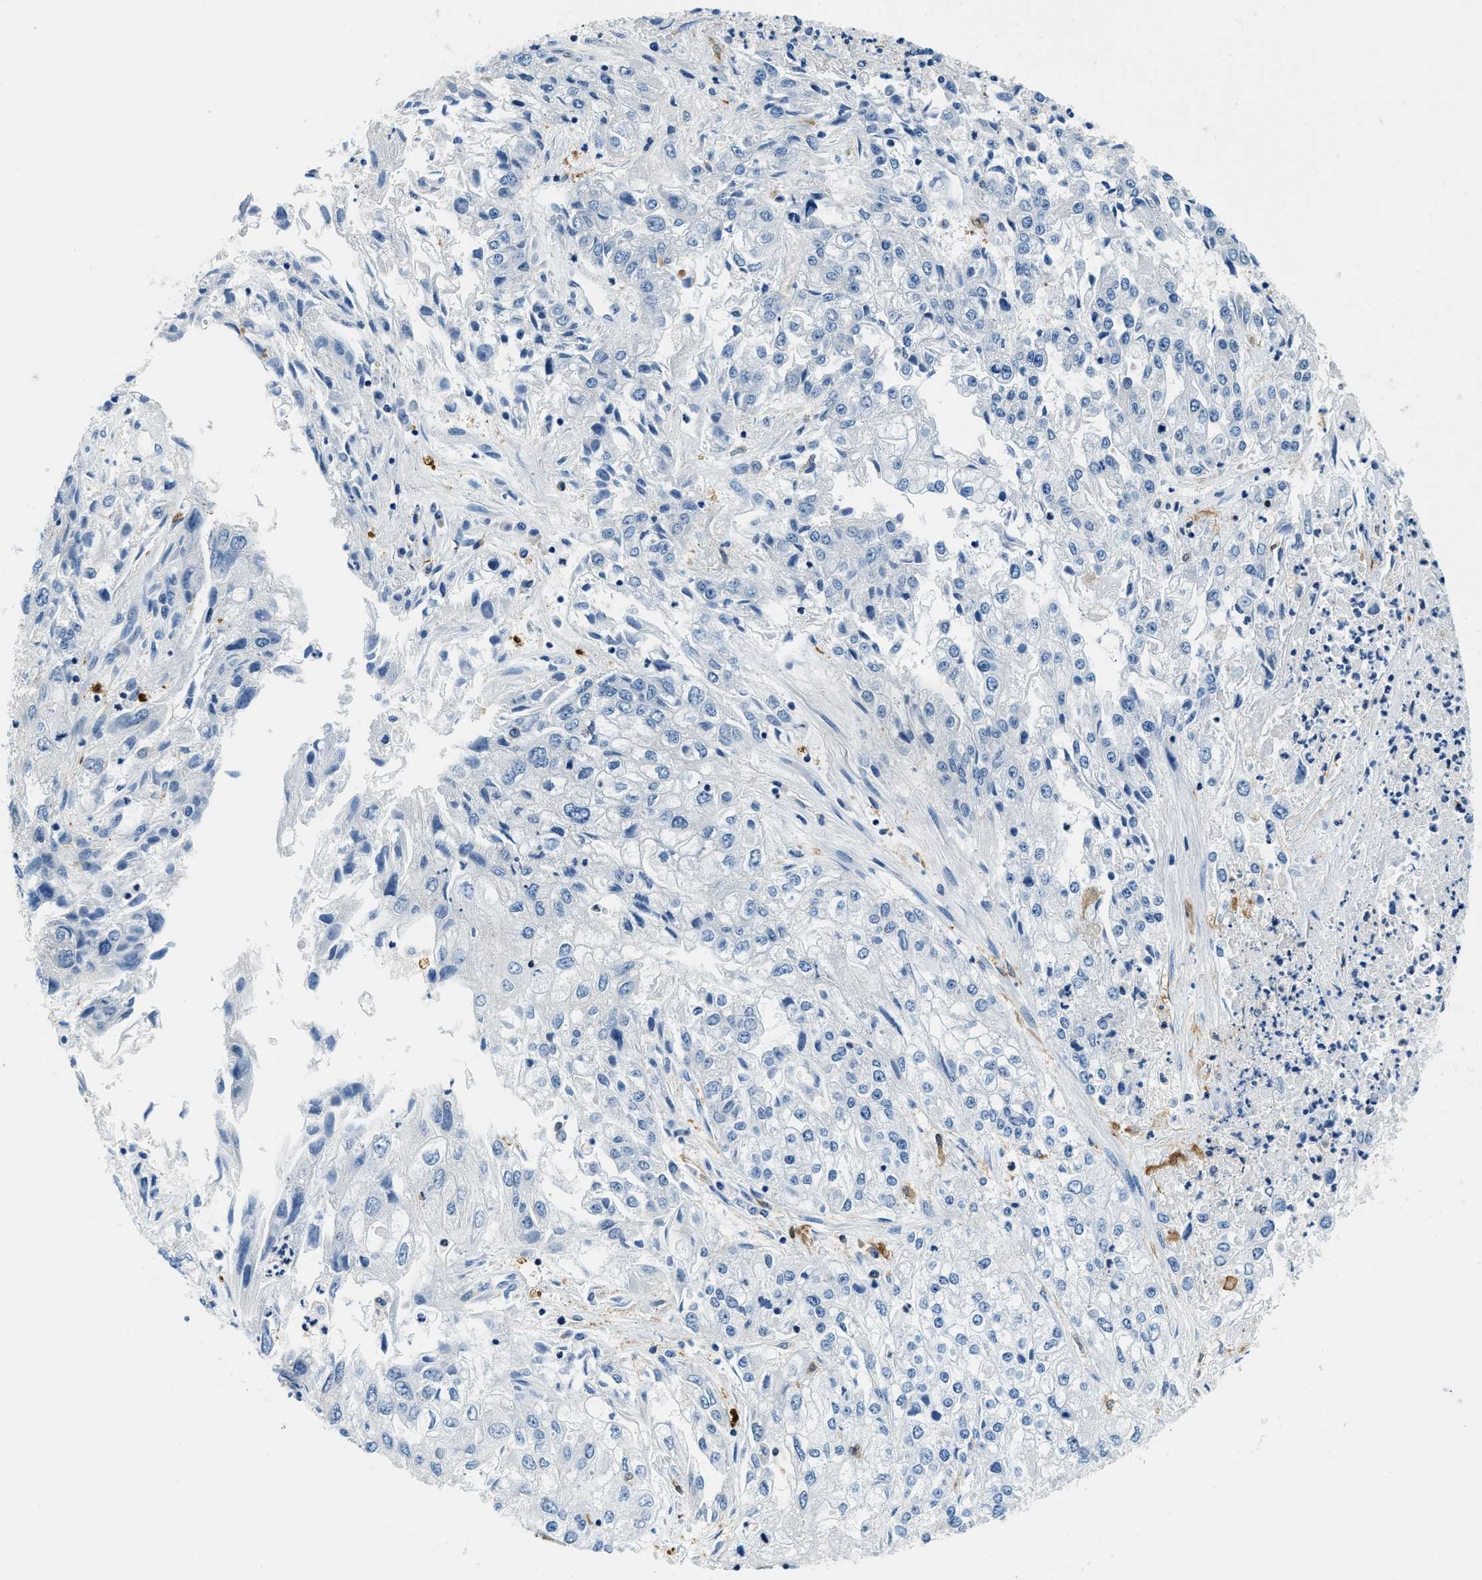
{"staining": {"intensity": "negative", "quantity": "none", "location": "none"}, "tissue": "endometrial cancer", "cell_type": "Tumor cells", "image_type": "cancer", "snomed": [{"axis": "morphology", "description": "Adenocarcinoma, NOS"}, {"axis": "topography", "description": "Endometrium"}], "caption": "The immunohistochemistry (IHC) photomicrograph has no significant expression in tumor cells of endometrial cancer tissue. (DAB (3,3'-diaminobenzidine) IHC visualized using brightfield microscopy, high magnification).", "gene": "CAPG", "patient": {"sex": "female", "age": 49}}